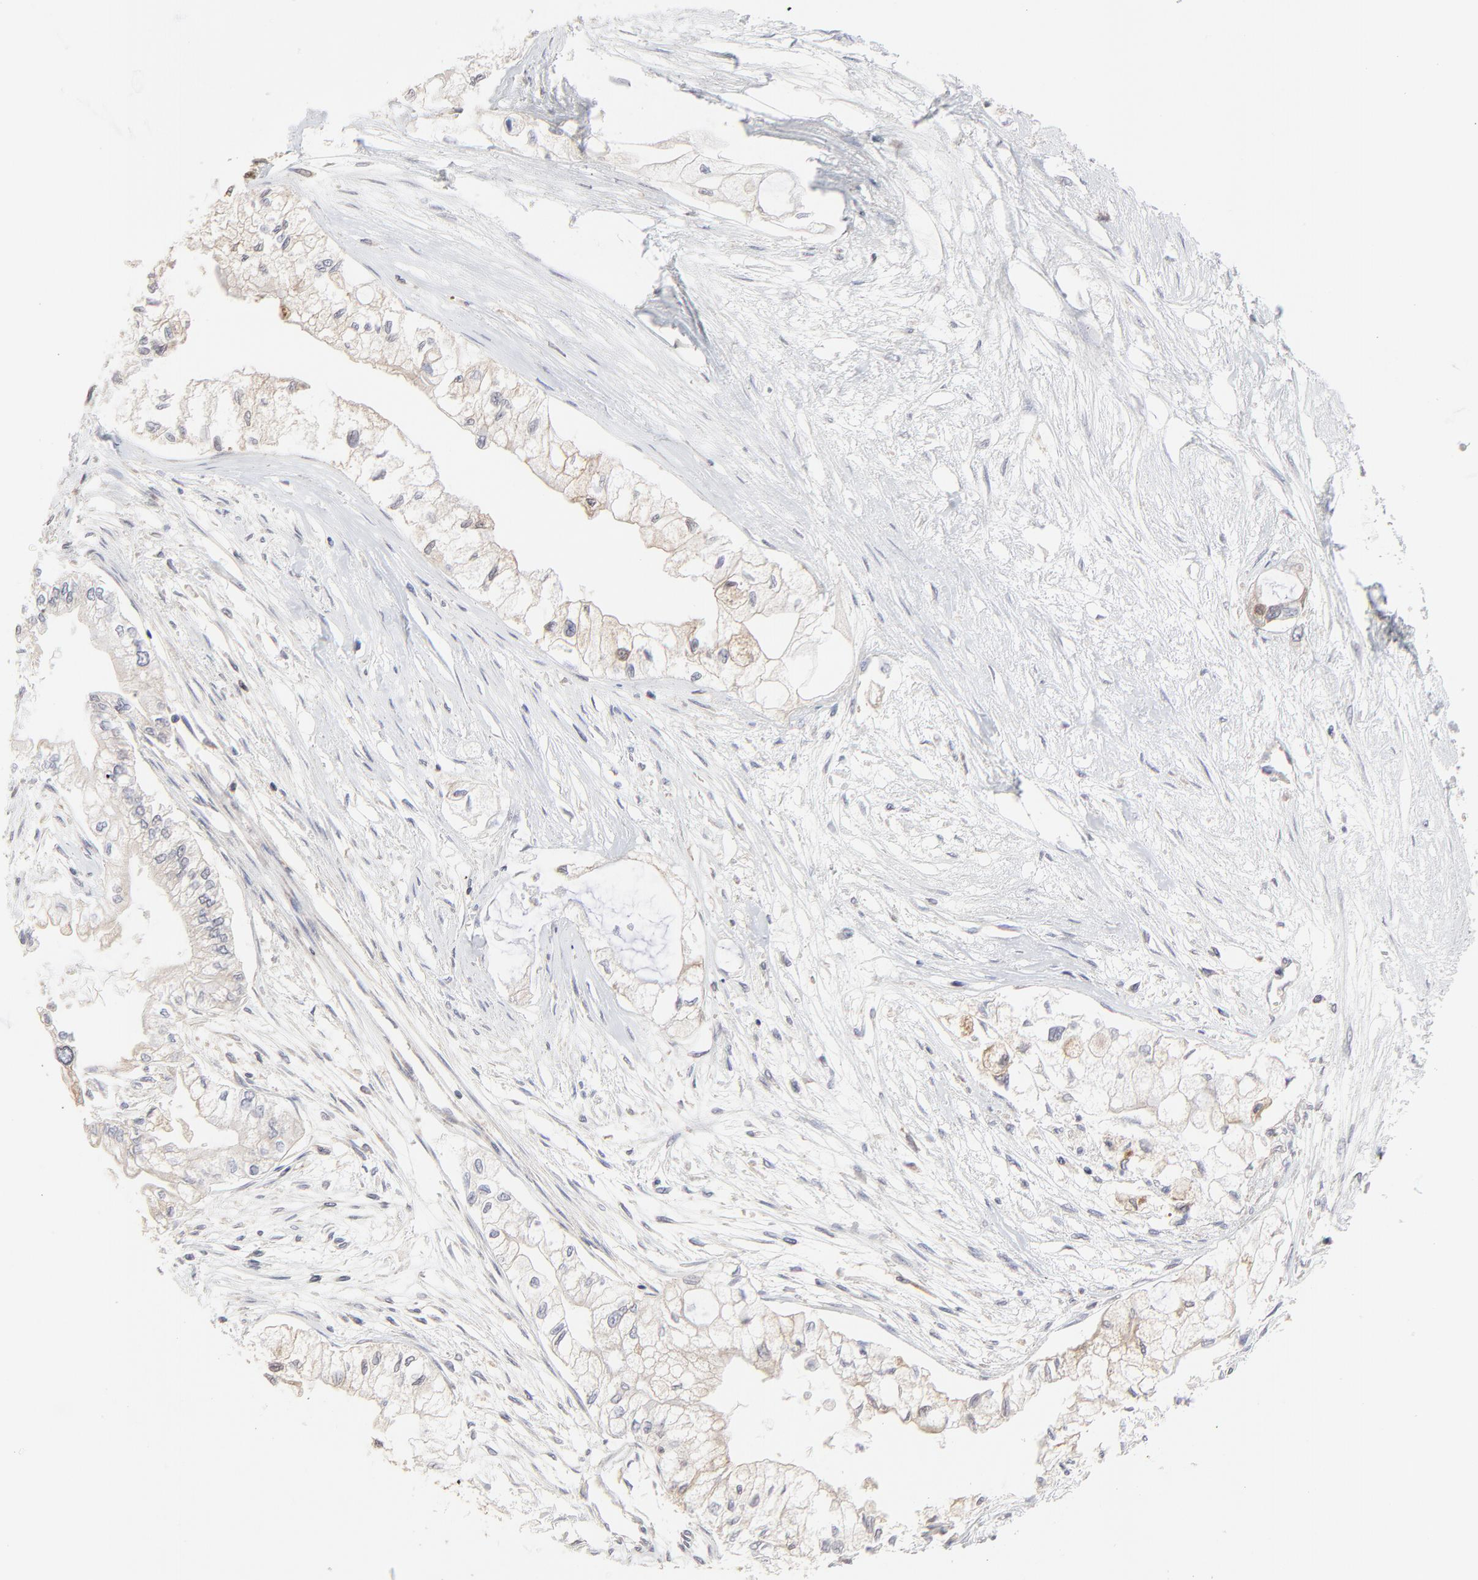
{"staining": {"intensity": "moderate", "quantity": ">75%", "location": "cytoplasmic/membranous"}, "tissue": "pancreatic cancer", "cell_type": "Tumor cells", "image_type": "cancer", "snomed": [{"axis": "morphology", "description": "Adenocarcinoma, NOS"}, {"axis": "topography", "description": "Pancreas"}], "caption": "A brown stain labels moderate cytoplasmic/membranous expression of a protein in pancreatic cancer (adenocarcinoma) tumor cells.", "gene": "RAB9A", "patient": {"sex": "male", "age": 79}}